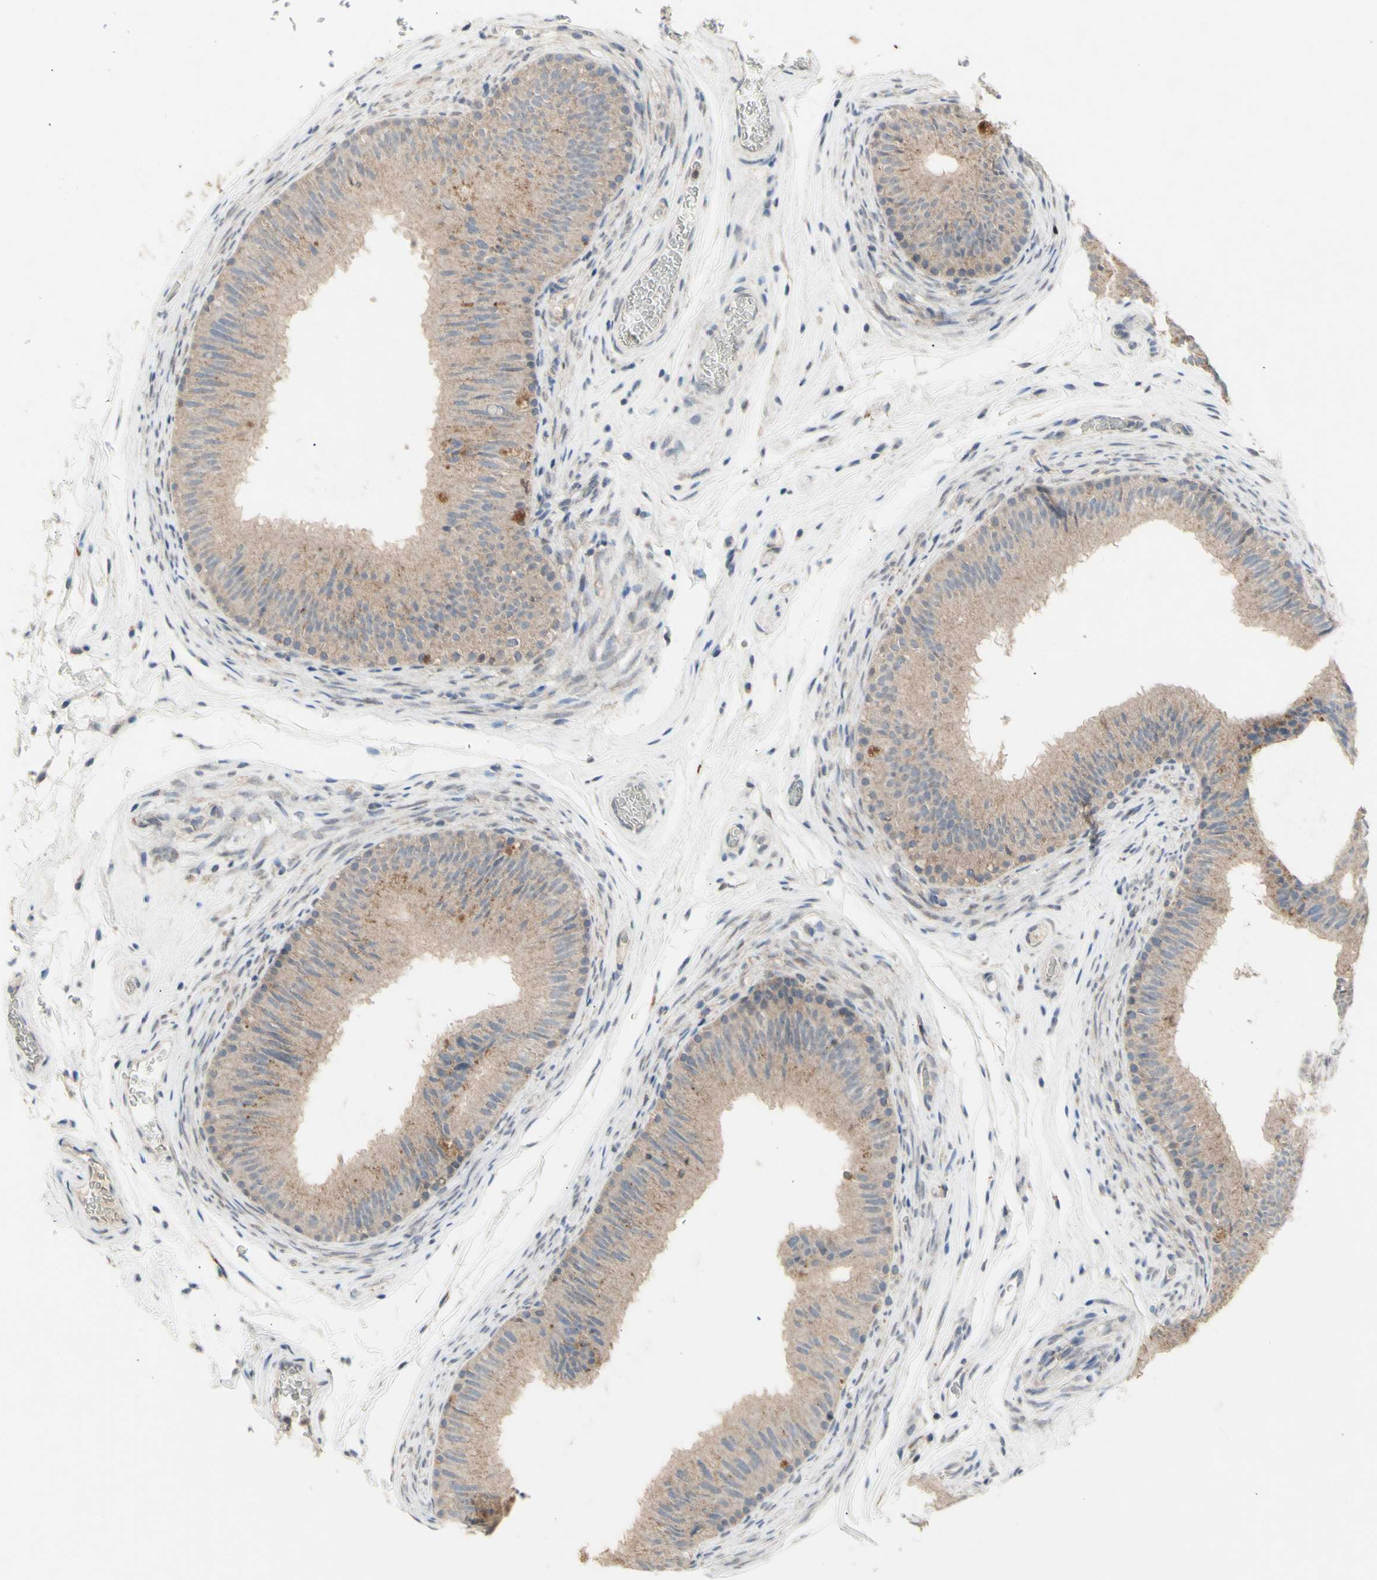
{"staining": {"intensity": "weak", "quantity": ">75%", "location": "cytoplasmic/membranous"}, "tissue": "epididymis", "cell_type": "Glandular cells", "image_type": "normal", "snomed": [{"axis": "morphology", "description": "Normal tissue, NOS"}, {"axis": "topography", "description": "Epididymis"}], "caption": "Epididymis was stained to show a protein in brown. There is low levels of weak cytoplasmic/membranous staining in about >75% of glandular cells. Immunohistochemistry stains the protein in brown and the nuclei are stained blue.", "gene": "NLRP1", "patient": {"sex": "male", "age": 36}}